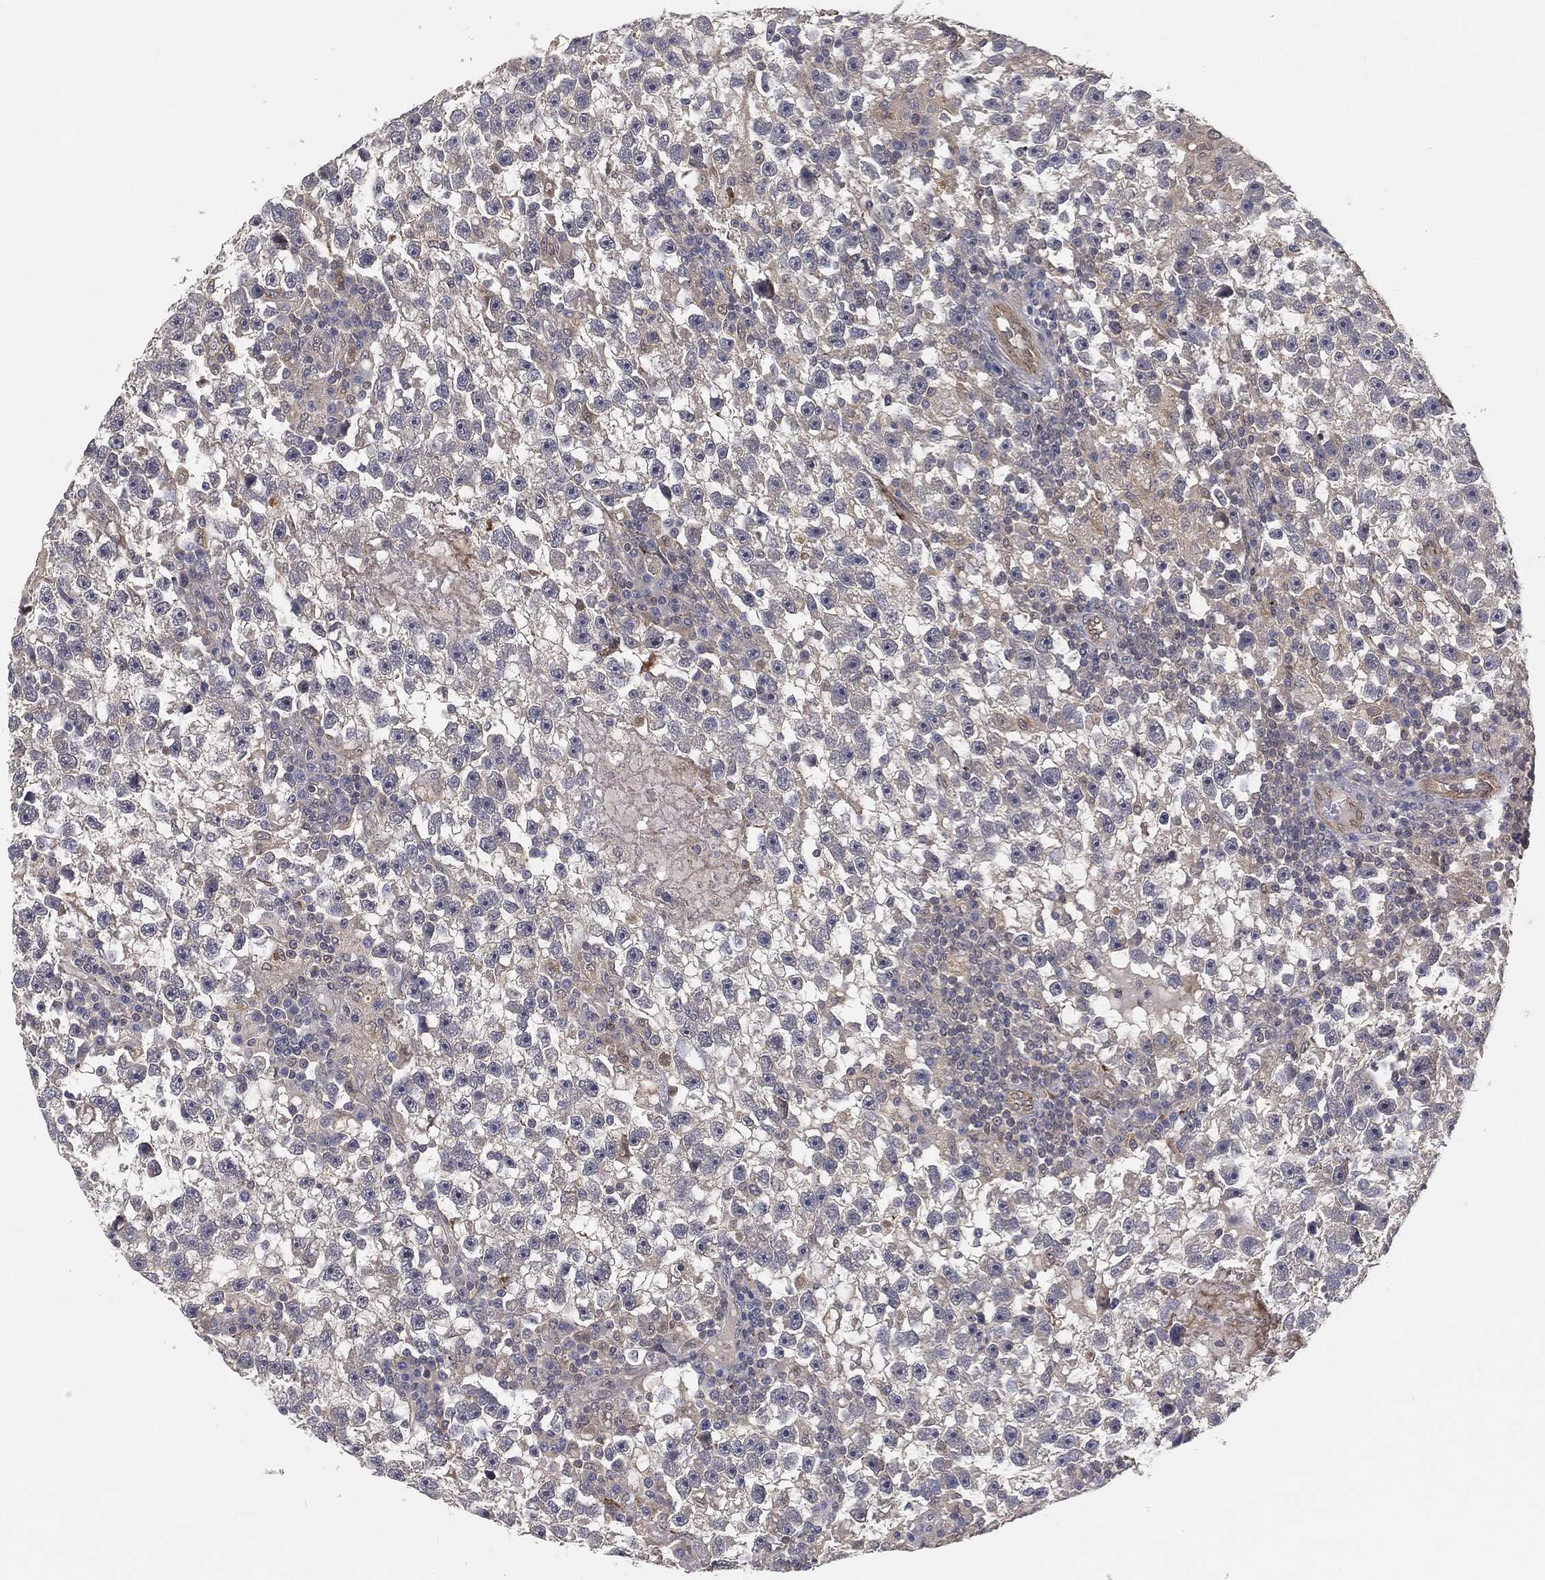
{"staining": {"intensity": "negative", "quantity": "none", "location": "none"}, "tissue": "testis cancer", "cell_type": "Tumor cells", "image_type": "cancer", "snomed": [{"axis": "morphology", "description": "Seminoma, NOS"}, {"axis": "topography", "description": "Testis"}], "caption": "Immunohistochemistry (IHC) histopathology image of human seminoma (testis) stained for a protein (brown), which shows no positivity in tumor cells. (DAB immunohistochemistry visualized using brightfield microscopy, high magnification).", "gene": "MAPK1", "patient": {"sex": "male", "age": 47}}